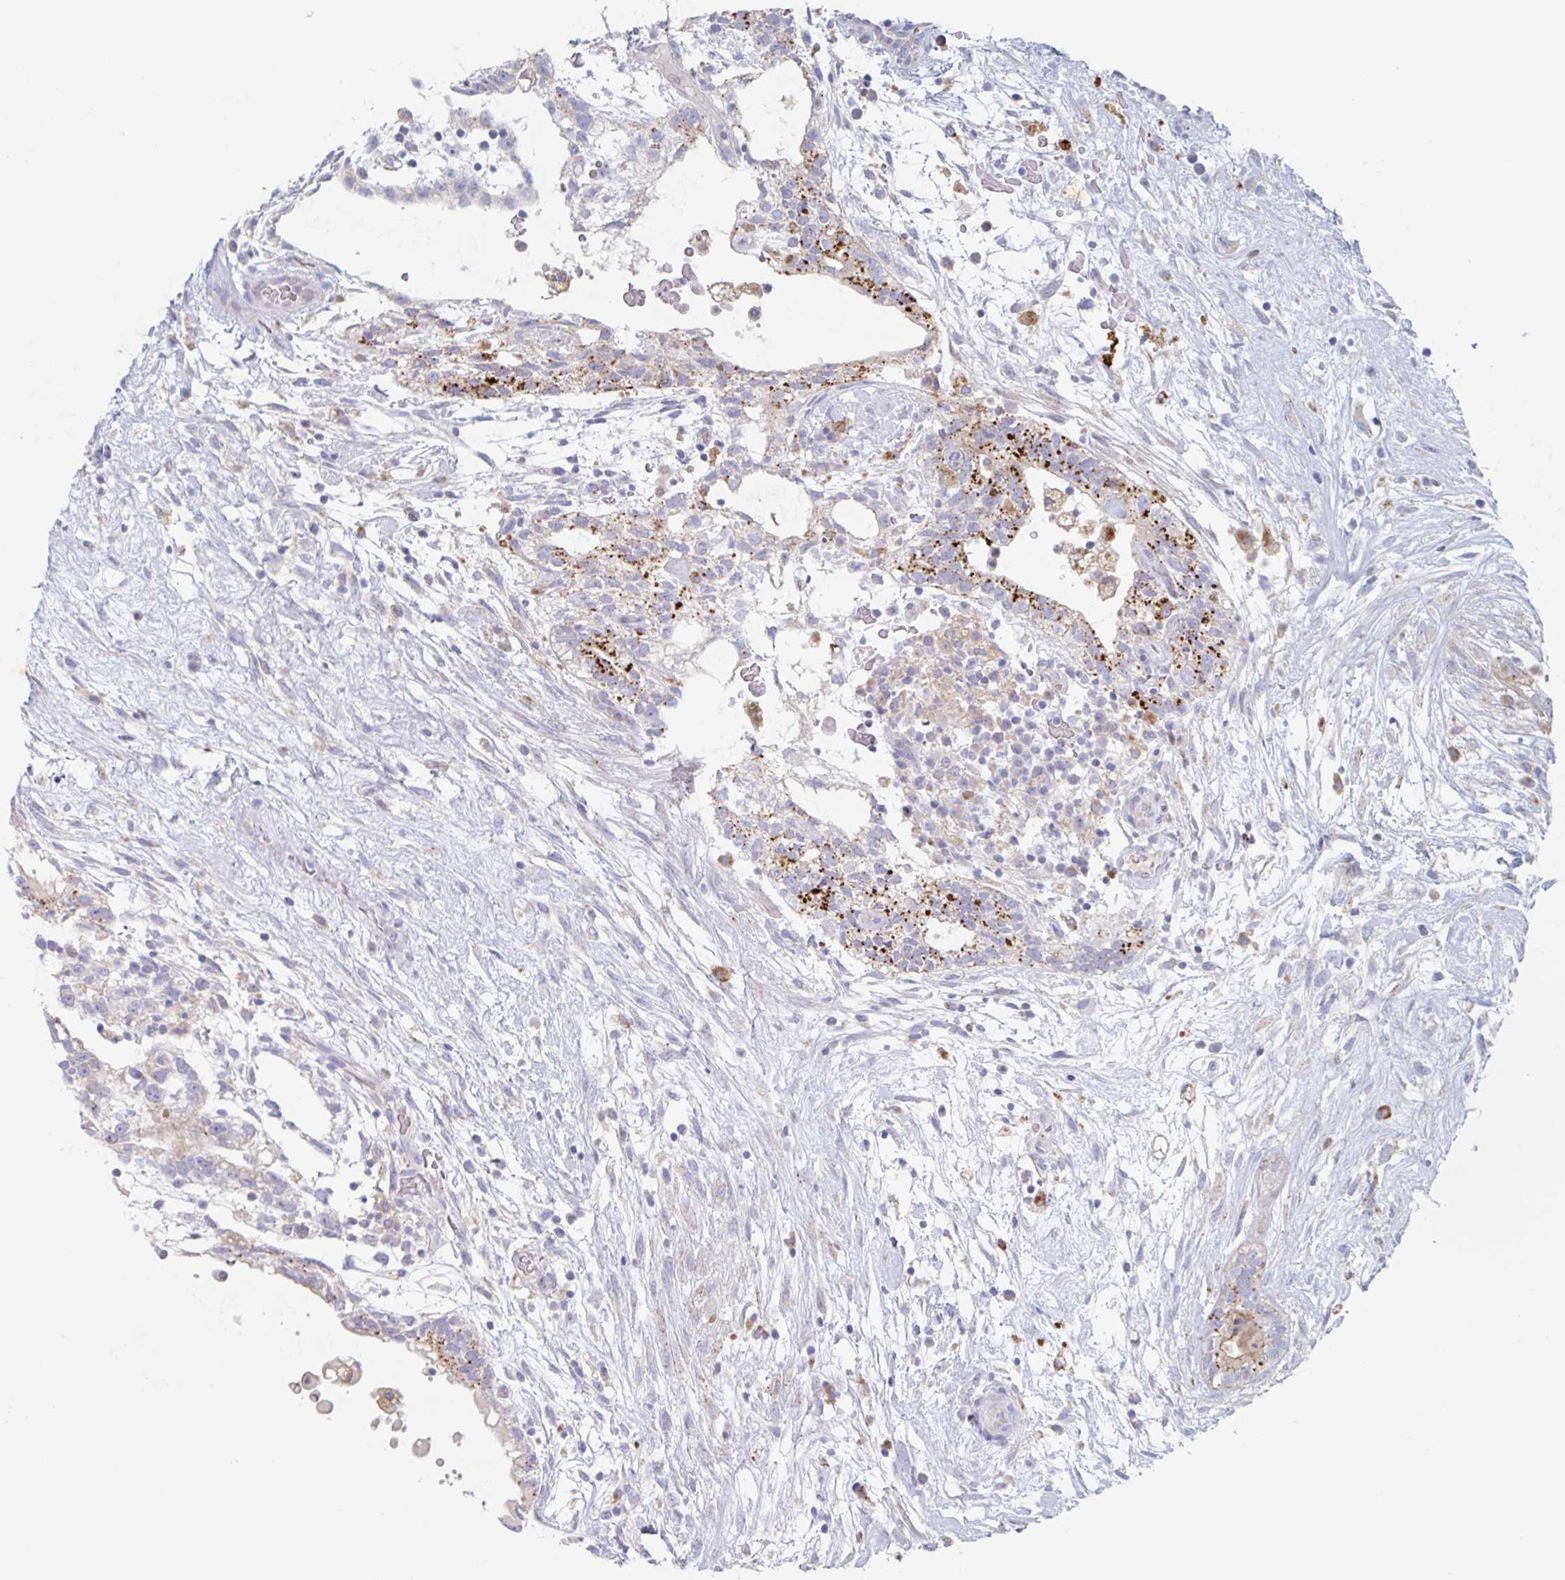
{"staining": {"intensity": "moderate", "quantity": ">75%", "location": "cytoplasmic/membranous"}, "tissue": "testis cancer", "cell_type": "Tumor cells", "image_type": "cancer", "snomed": [{"axis": "morphology", "description": "Carcinoma, Embryonal, NOS"}, {"axis": "topography", "description": "Testis"}], "caption": "Immunohistochemical staining of testis embryonal carcinoma displays moderate cytoplasmic/membranous protein expression in about >75% of tumor cells. The staining was performed using DAB to visualize the protein expression in brown, while the nuclei were stained in blue with hematoxylin (Magnification: 20x).", "gene": "MANBA", "patient": {"sex": "male", "age": 32}}